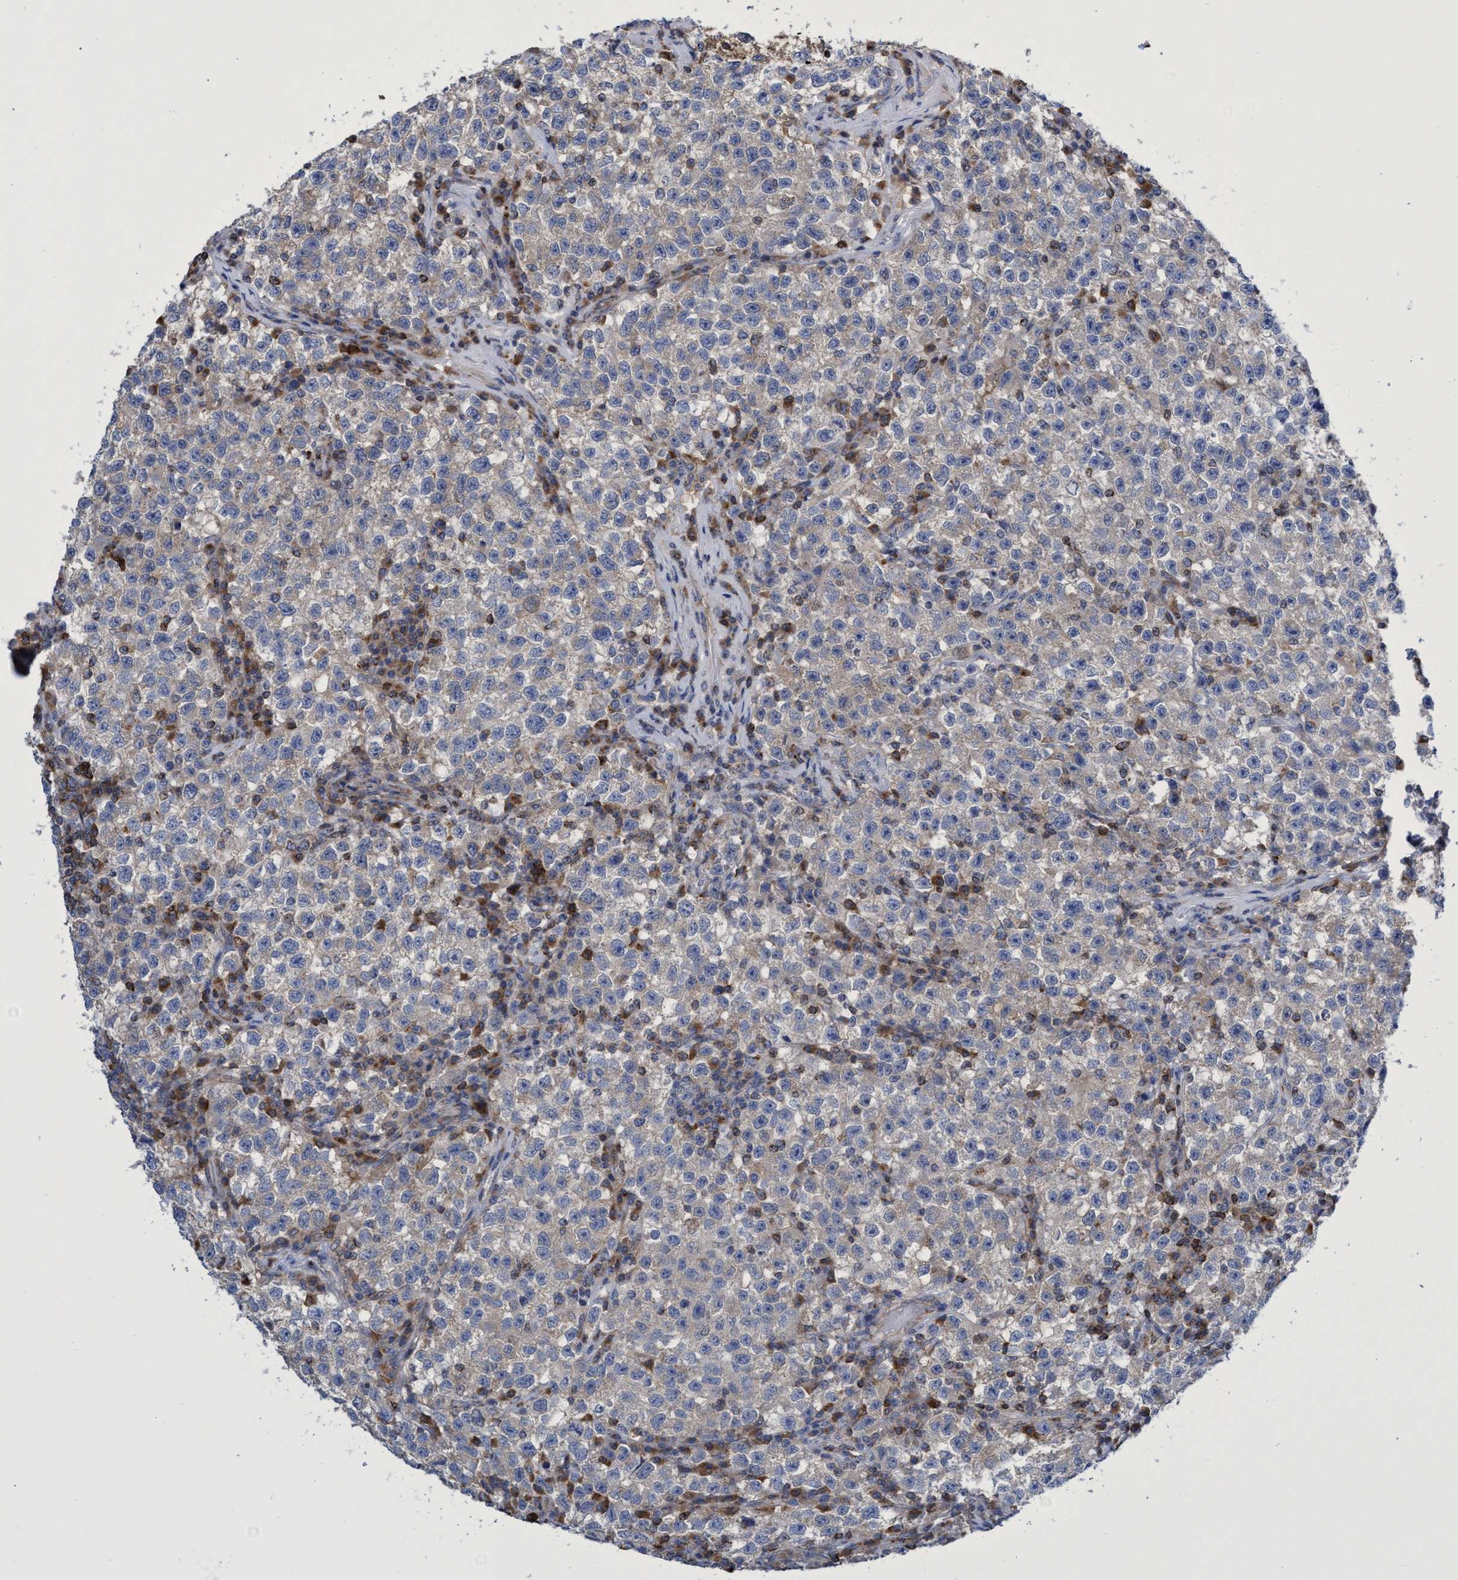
{"staining": {"intensity": "weak", "quantity": "25%-75%", "location": "cytoplasmic/membranous"}, "tissue": "testis cancer", "cell_type": "Tumor cells", "image_type": "cancer", "snomed": [{"axis": "morphology", "description": "Seminoma, NOS"}, {"axis": "topography", "description": "Testis"}], "caption": "DAB immunohistochemical staining of human testis seminoma displays weak cytoplasmic/membranous protein positivity in about 25%-75% of tumor cells.", "gene": "CRYZ", "patient": {"sex": "male", "age": 22}}